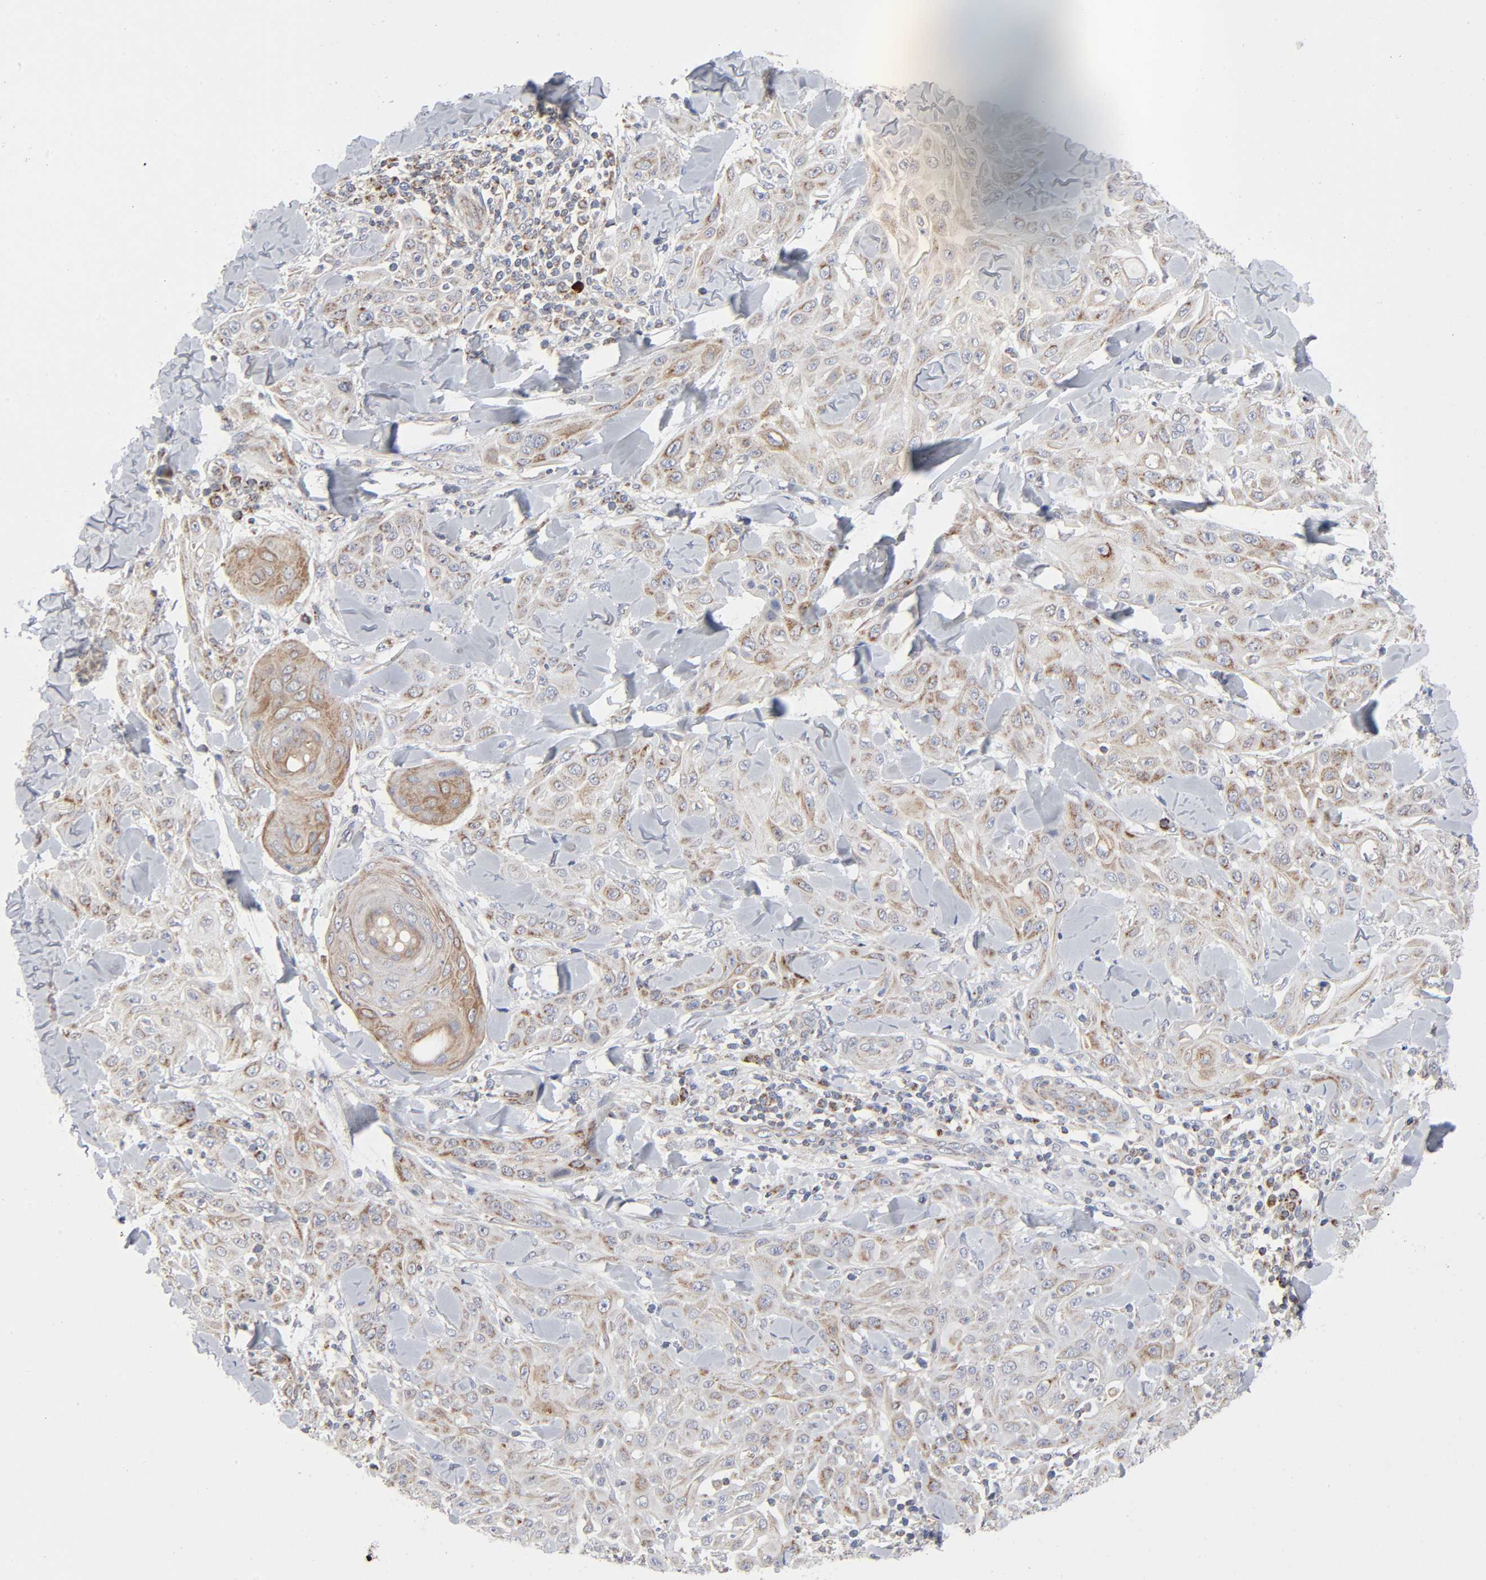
{"staining": {"intensity": "moderate", "quantity": ">75%", "location": "cytoplasmic/membranous"}, "tissue": "skin cancer", "cell_type": "Tumor cells", "image_type": "cancer", "snomed": [{"axis": "morphology", "description": "Squamous cell carcinoma, NOS"}, {"axis": "topography", "description": "Skin"}], "caption": "This histopathology image reveals immunohistochemistry (IHC) staining of skin cancer (squamous cell carcinoma), with medium moderate cytoplasmic/membranous staining in approximately >75% of tumor cells.", "gene": "SYT16", "patient": {"sex": "male", "age": 24}}